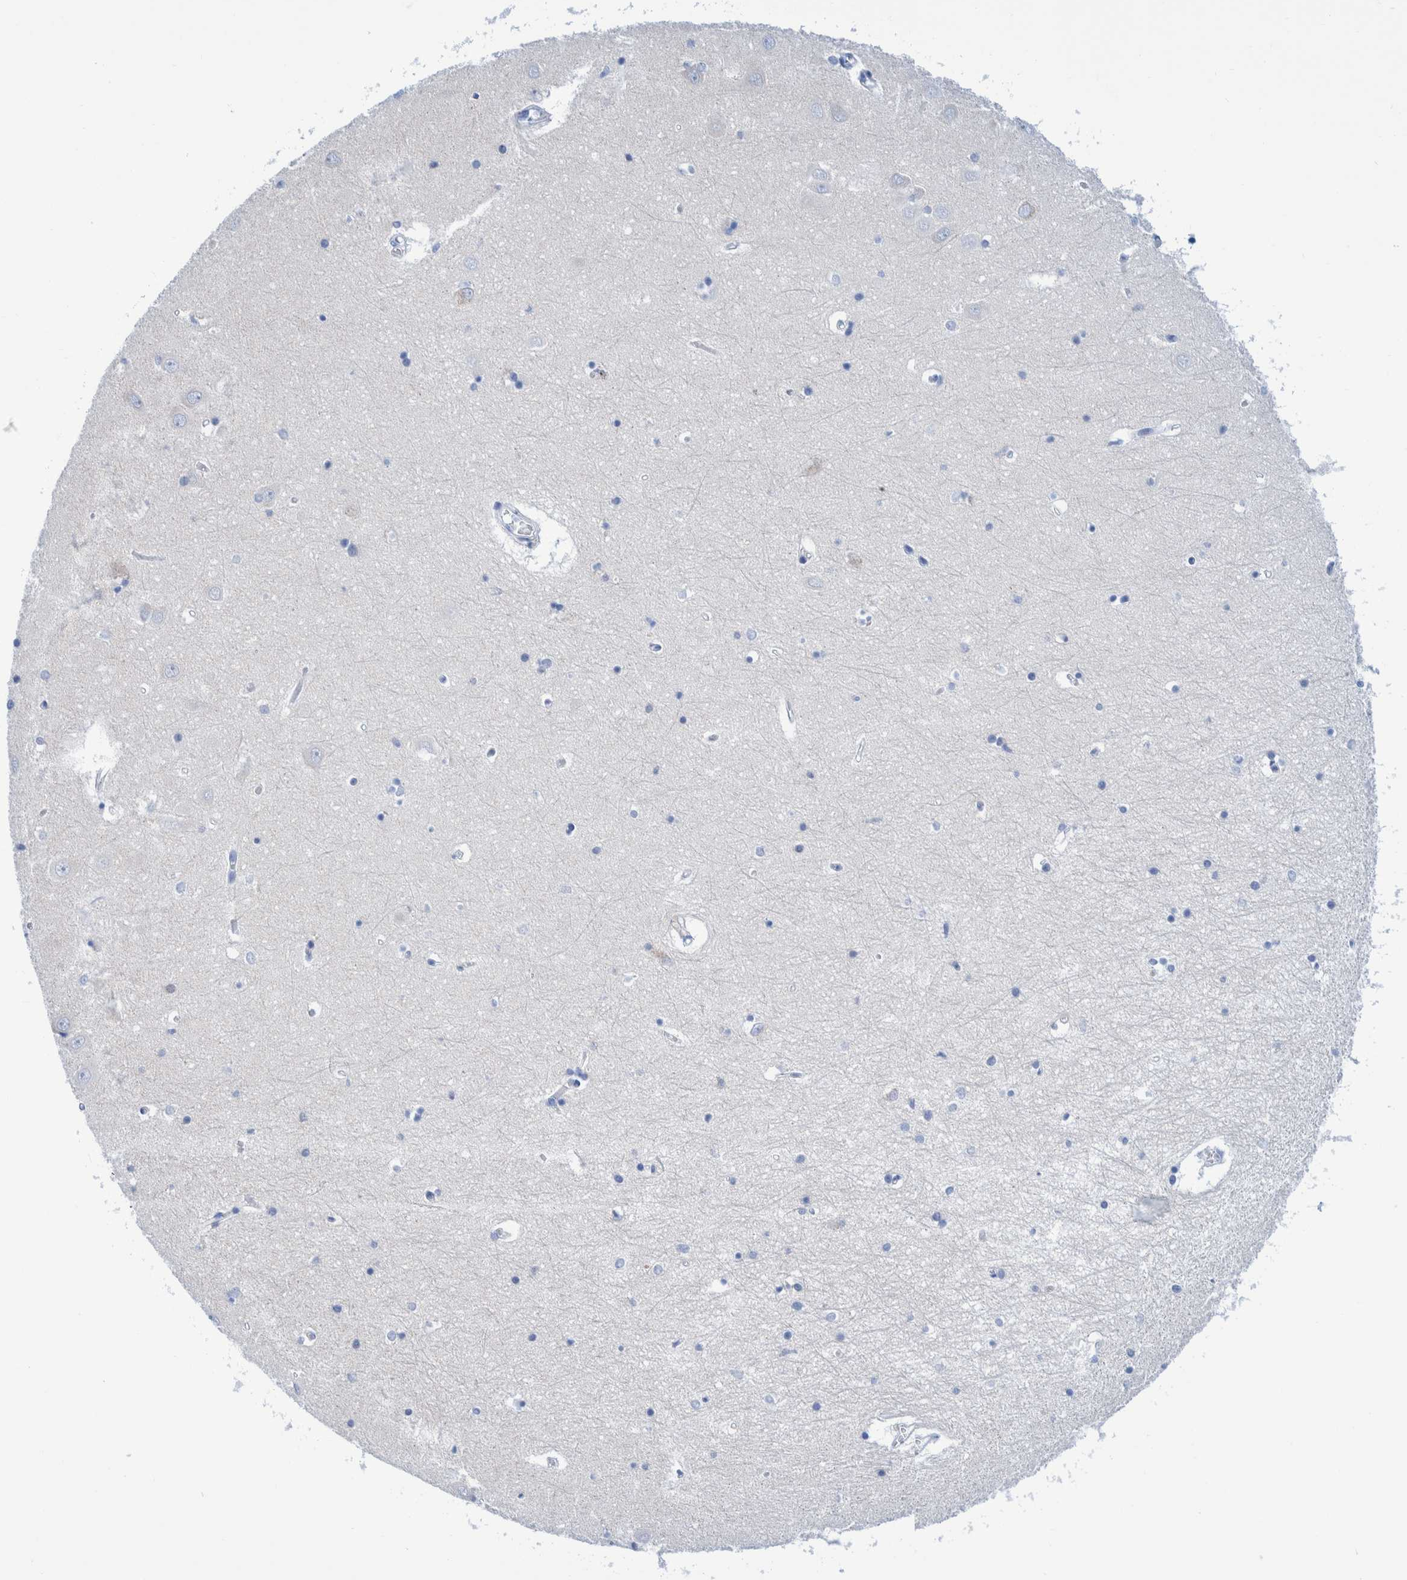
{"staining": {"intensity": "negative", "quantity": "none", "location": "none"}, "tissue": "hippocampus", "cell_type": "Glial cells", "image_type": "normal", "snomed": [{"axis": "morphology", "description": "Normal tissue, NOS"}, {"axis": "topography", "description": "Hippocampus"}], "caption": "The IHC micrograph has no significant staining in glial cells of hippocampus.", "gene": "KRT14", "patient": {"sex": "male", "age": 70}}